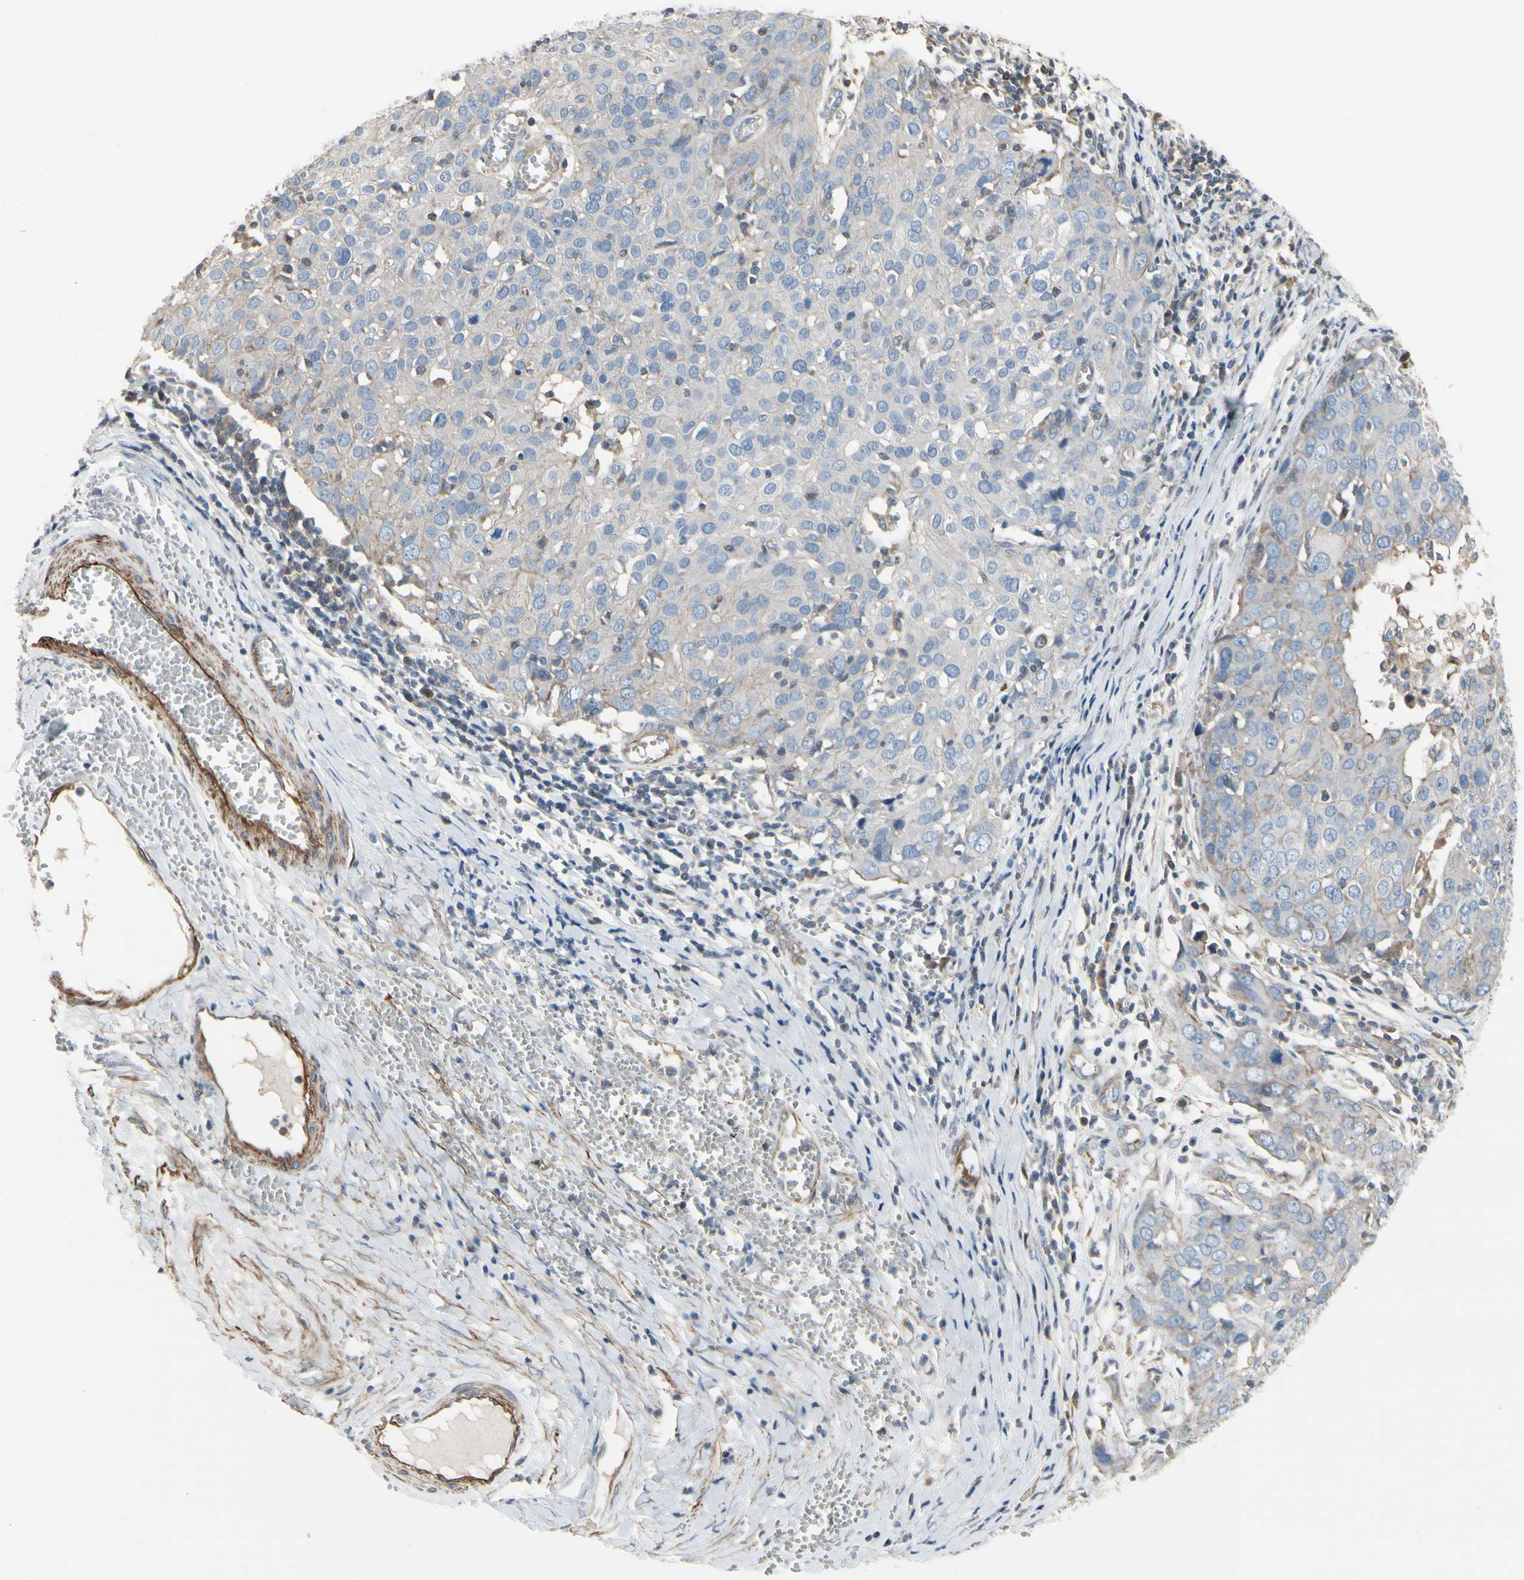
{"staining": {"intensity": "negative", "quantity": "none", "location": "none"}, "tissue": "ovarian cancer", "cell_type": "Tumor cells", "image_type": "cancer", "snomed": [{"axis": "morphology", "description": "Carcinoma, endometroid"}, {"axis": "topography", "description": "Ovary"}], "caption": "A photomicrograph of human ovarian cancer is negative for staining in tumor cells. (Stains: DAB (3,3'-diaminobenzidine) IHC with hematoxylin counter stain, Microscopy: brightfield microscopy at high magnification).", "gene": "TPM1", "patient": {"sex": "female", "age": 50}}